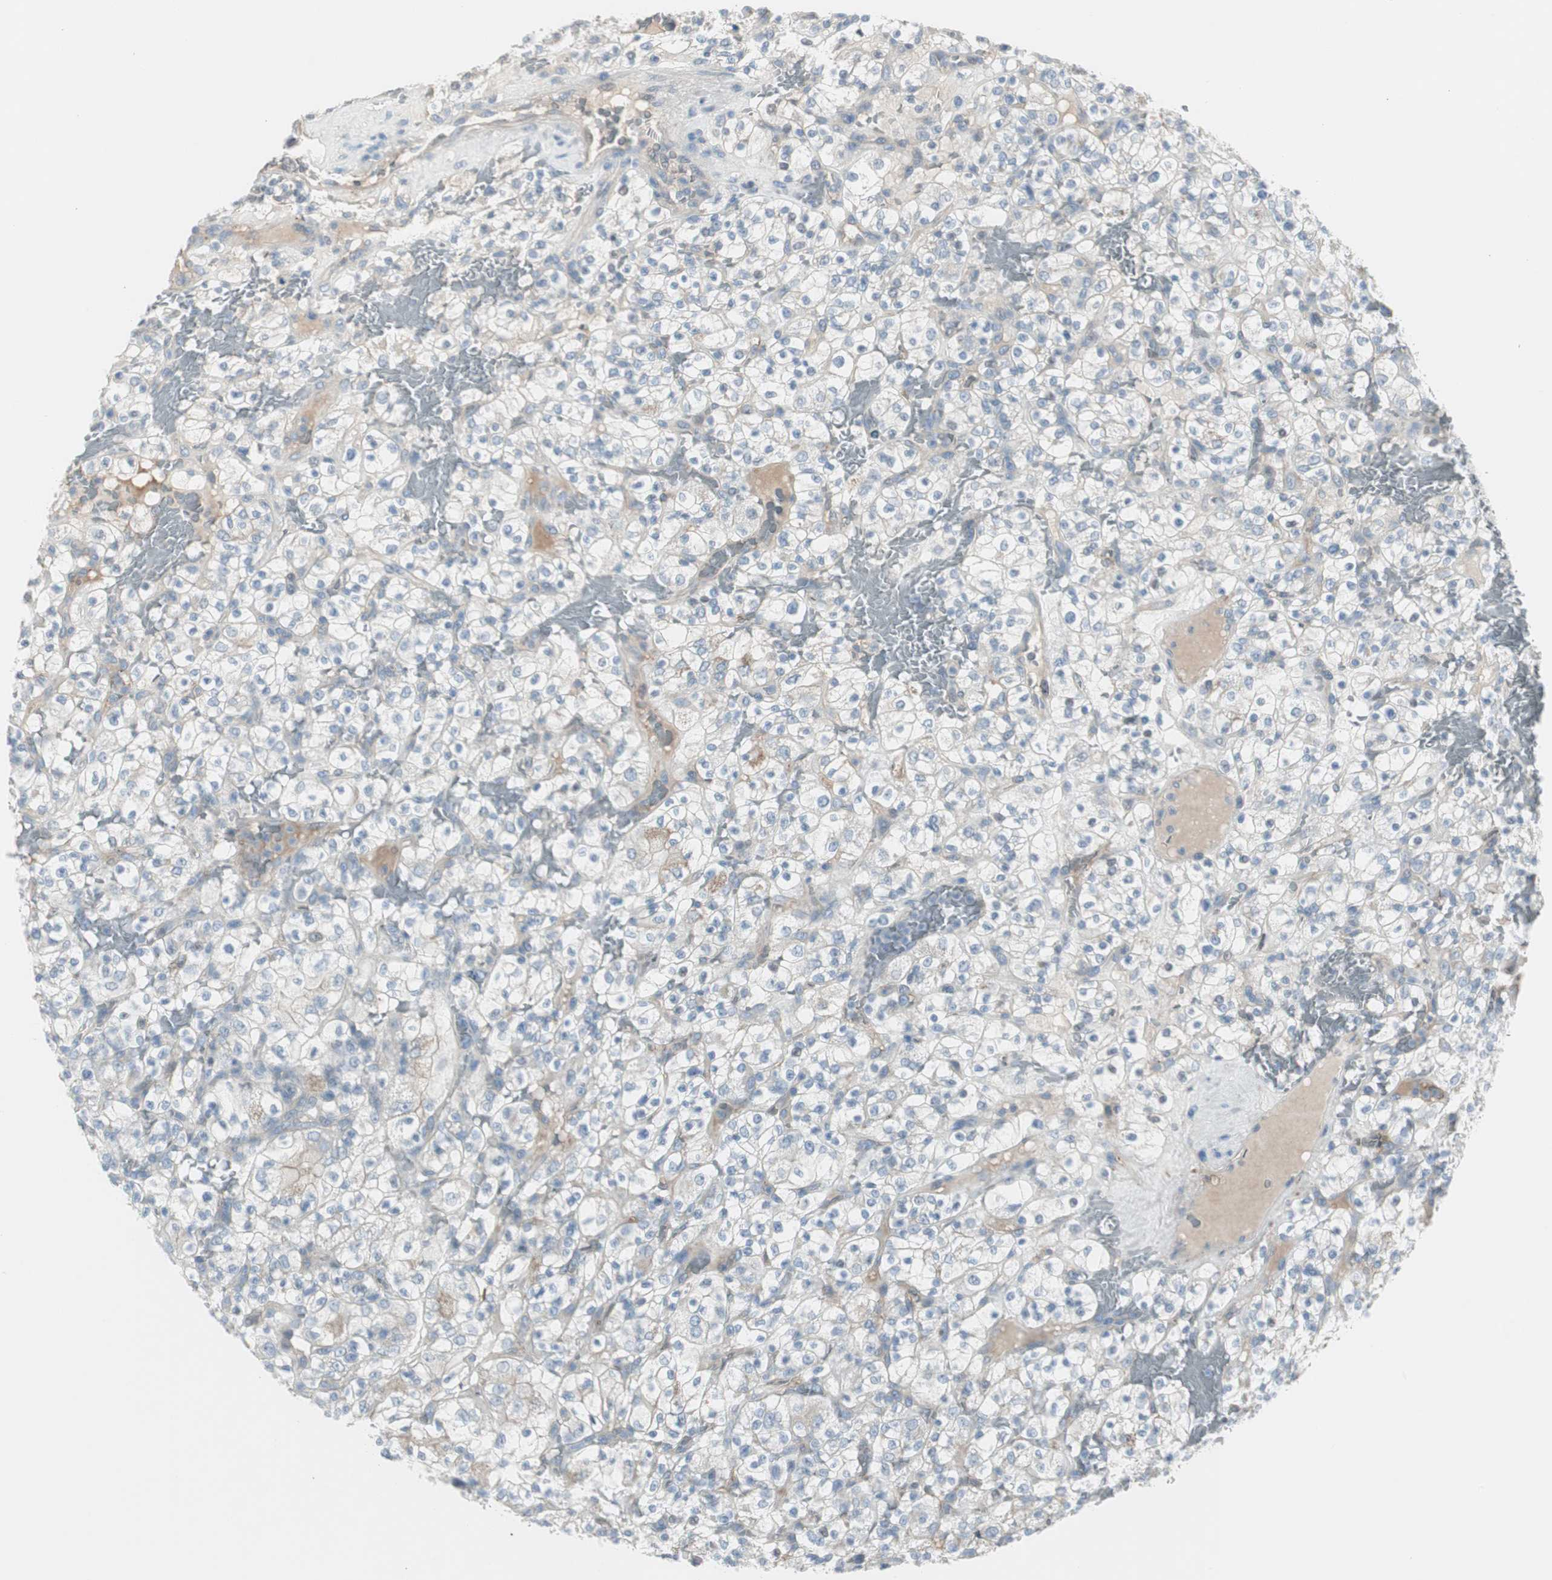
{"staining": {"intensity": "negative", "quantity": "none", "location": "none"}, "tissue": "renal cancer", "cell_type": "Tumor cells", "image_type": "cancer", "snomed": [{"axis": "morphology", "description": "Normal tissue, NOS"}, {"axis": "morphology", "description": "Adenocarcinoma, NOS"}, {"axis": "topography", "description": "Kidney"}], "caption": "Protein analysis of renal cancer exhibits no significant positivity in tumor cells.", "gene": "CACNA2D1", "patient": {"sex": "female", "age": 72}}